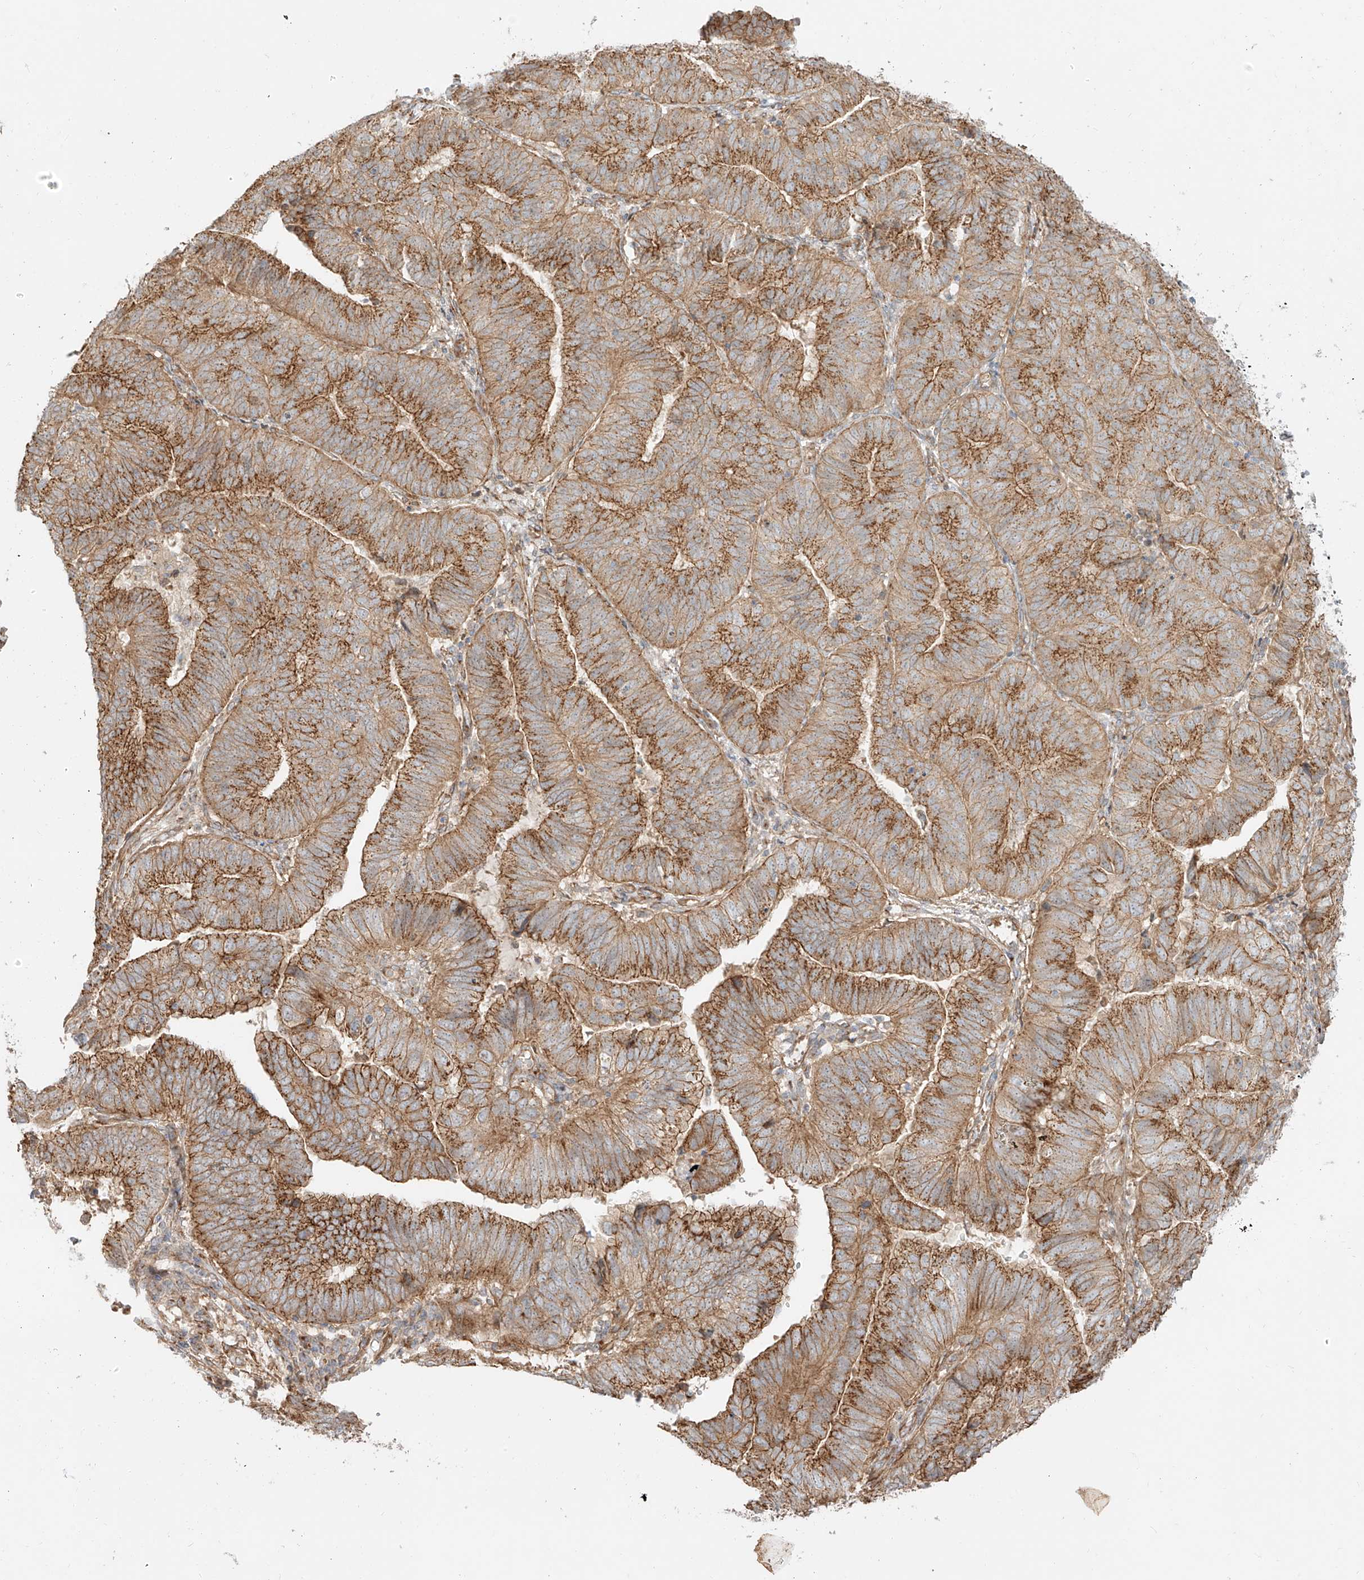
{"staining": {"intensity": "moderate", "quantity": ">75%", "location": "cytoplasmic/membranous"}, "tissue": "endometrial cancer", "cell_type": "Tumor cells", "image_type": "cancer", "snomed": [{"axis": "morphology", "description": "Adenocarcinoma, NOS"}, {"axis": "topography", "description": "Uterus"}], "caption": "The photomicrograph demonstrates a brown stain indicating the presence of a protein in the cytoplasmic/membranous of tumor cells in endometrial adenocarcinoma.", "gene": "ZNF287", "patient": {"sex": "female", "age": 77}}